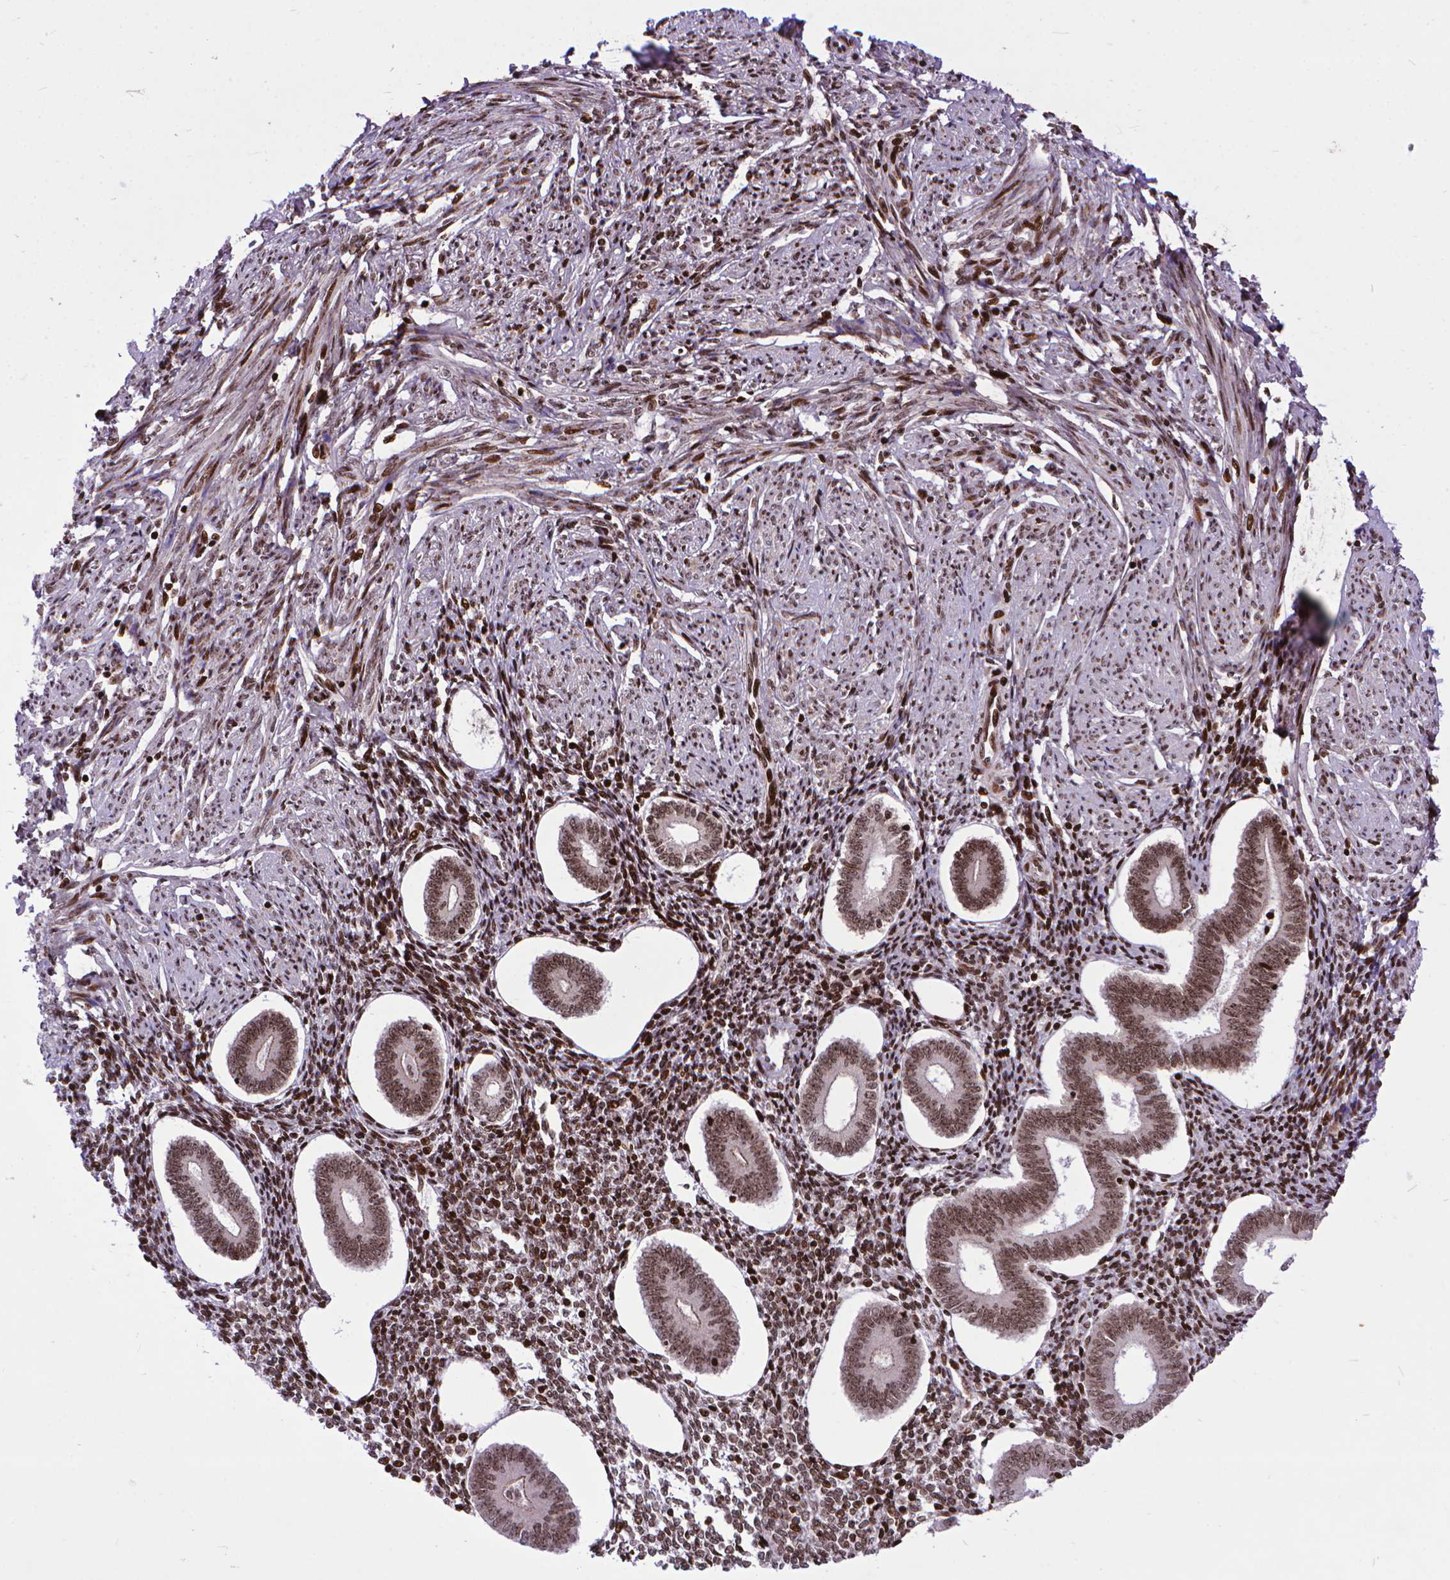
{"staining": {"intensity": "moderate", "quantity": ">75%", "location": "nuclear"}, "tissue": "endometrium", "cell_type": "Cells in endometrial stroma", "image_type": "normal", "snomed": [{"axis": "morphology", "description": "Normal tissue, NOS"}, {"axis": "topography", "description": "Endometrium"}], "caption": "This histopathology image displays IHC staining of benign endometrium, with medium moderate nuclear staining in approximately >75% of cells in endometrial stroma.", "gene": "AMER1", "patient": {"sex": "female", "age": 40}}